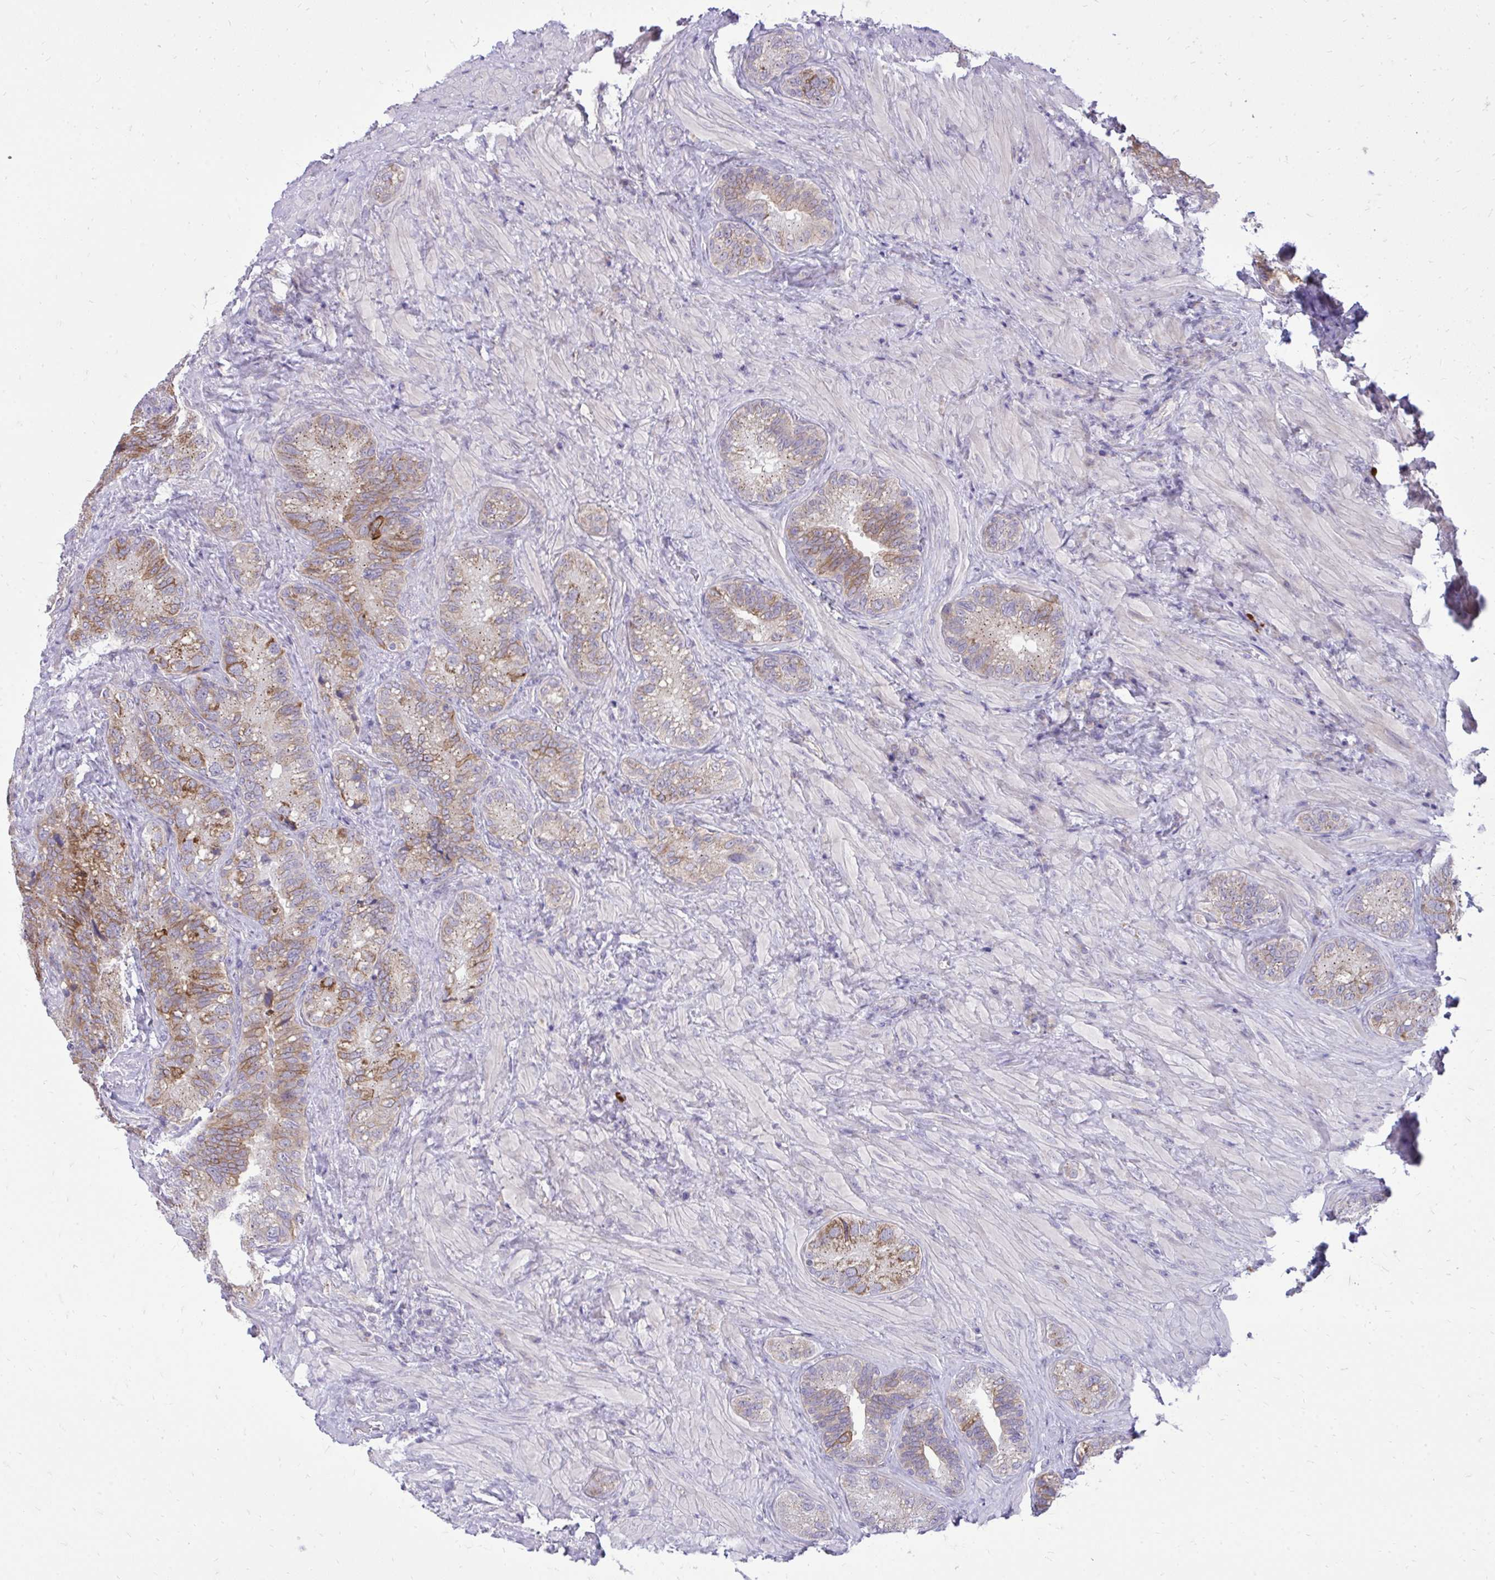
{"staining": {"intensity": "strong", "quantity": "25%-75%", "location": "cytoplasmic/membranous"}, "tissue": "seminal vesicle", "cell_type": "Glandular cells", "image_type": "normal", "snomed": [{"axis": "morphology", "description": "Normal tissue, NOS"}, {"axis": "topography", "description": "Seminal veicle"}], "caption": "The photomicrograph displays immunohistochemical staining of normal seminal vesicle. There is strong cytoplasmic/membranous expression is identified in approximately 25%-75% of glandular cells. (DAB IHC, brown staining for protein, blue staining for nuclei).", "gene": "SPTBN2", "patient": {"sex": "male", "age": 68}}